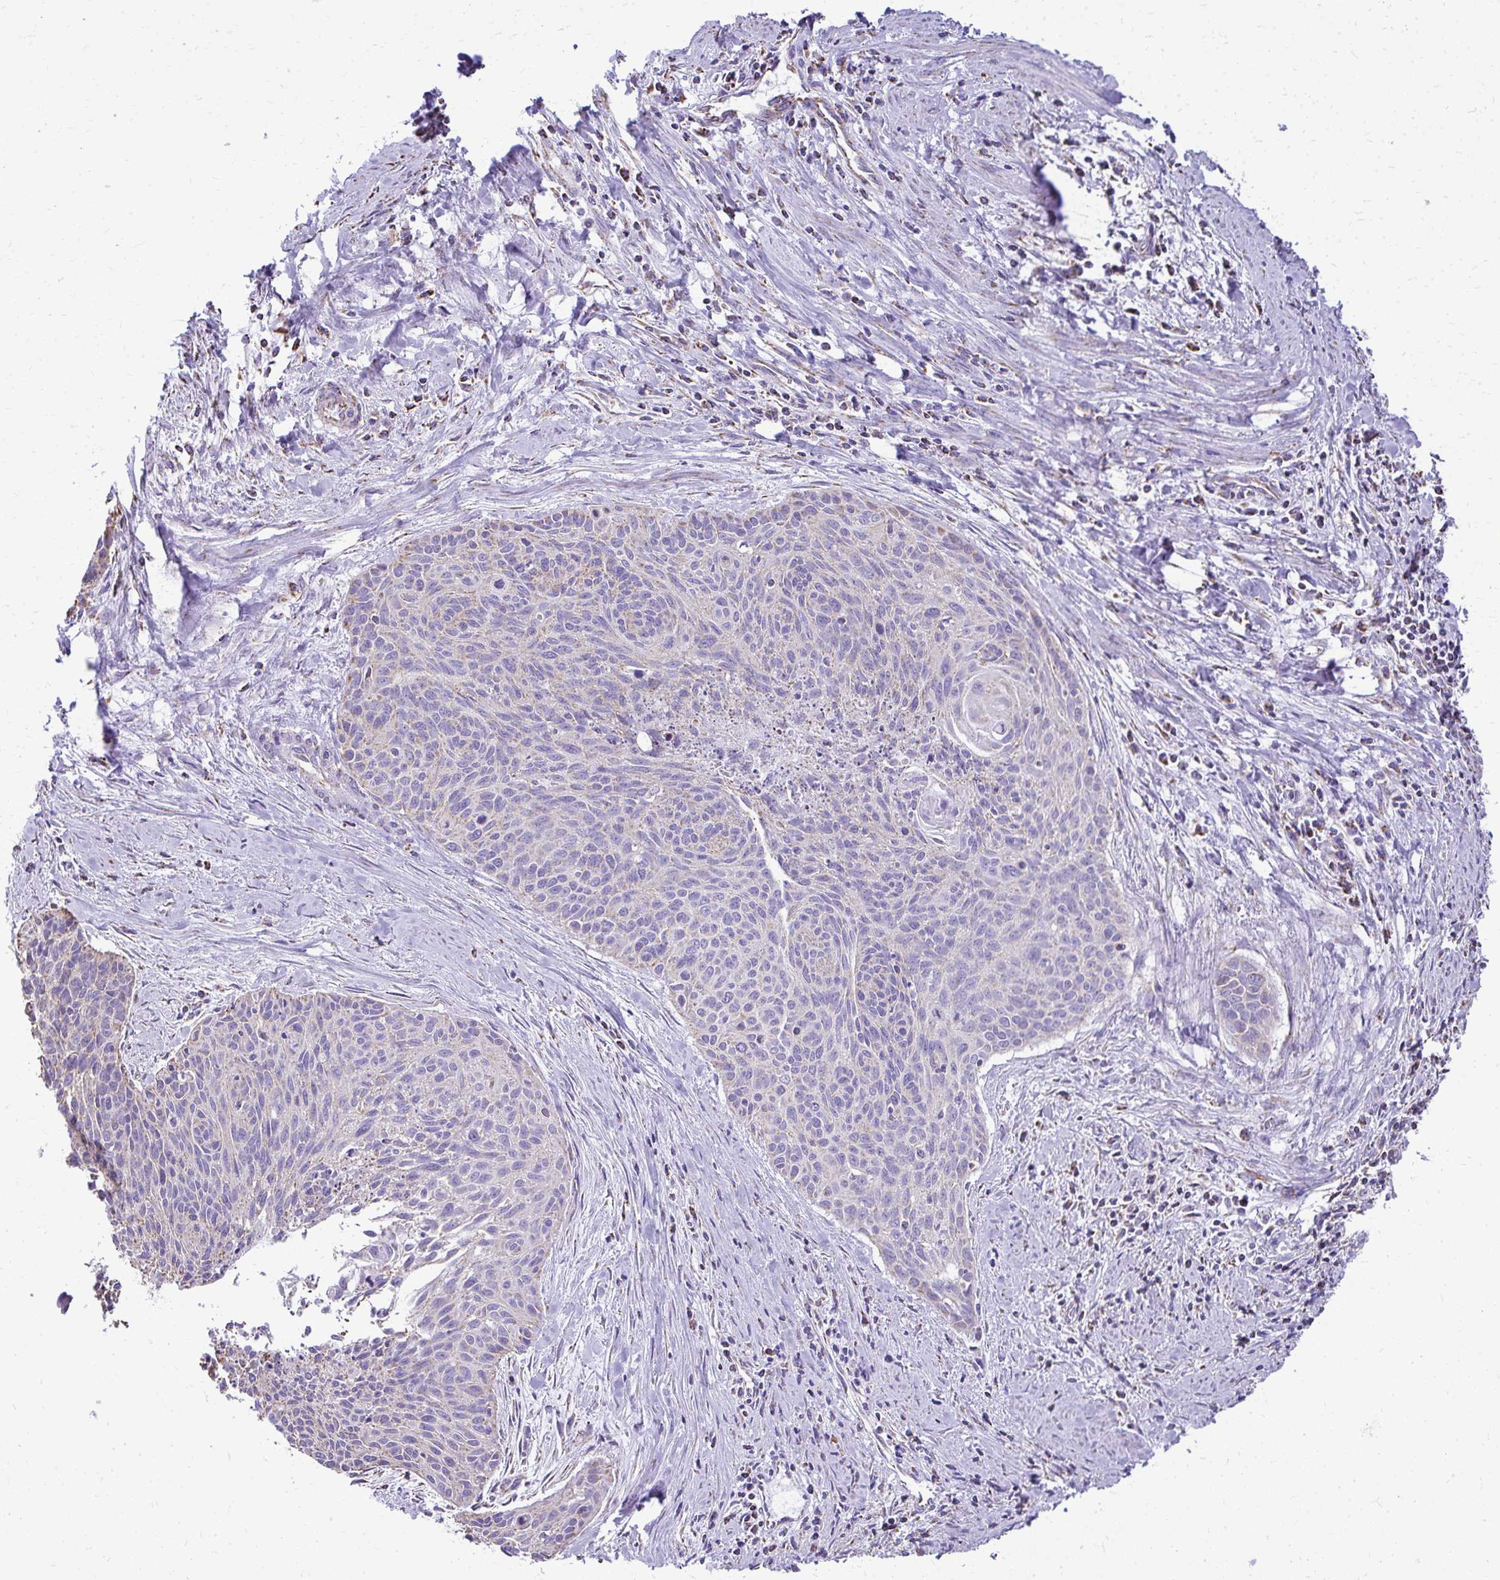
{"staining": {"intensity": "weak", "quantity": "25%-75%", "location": "cytoplasmic/membranous"}, "tissue": "cervical cancer", "cell_type": "Tumor cells", "image_type": "cancer", "snomed": [{"axis": "morphology", "description": "Squamous cell carcinoma, NOS"}, {"axis": "topography", "description": "Cervix"}], "caption": "Tumor cells demonstrate weak cytoplasmic/membranous staining in approximately 25%-75% of cells in cervical cancer. (IHC, brightfield microscopy, high magnification).", "gene": "MPZL2", "patient": {"sex": "female", "age": 55}}